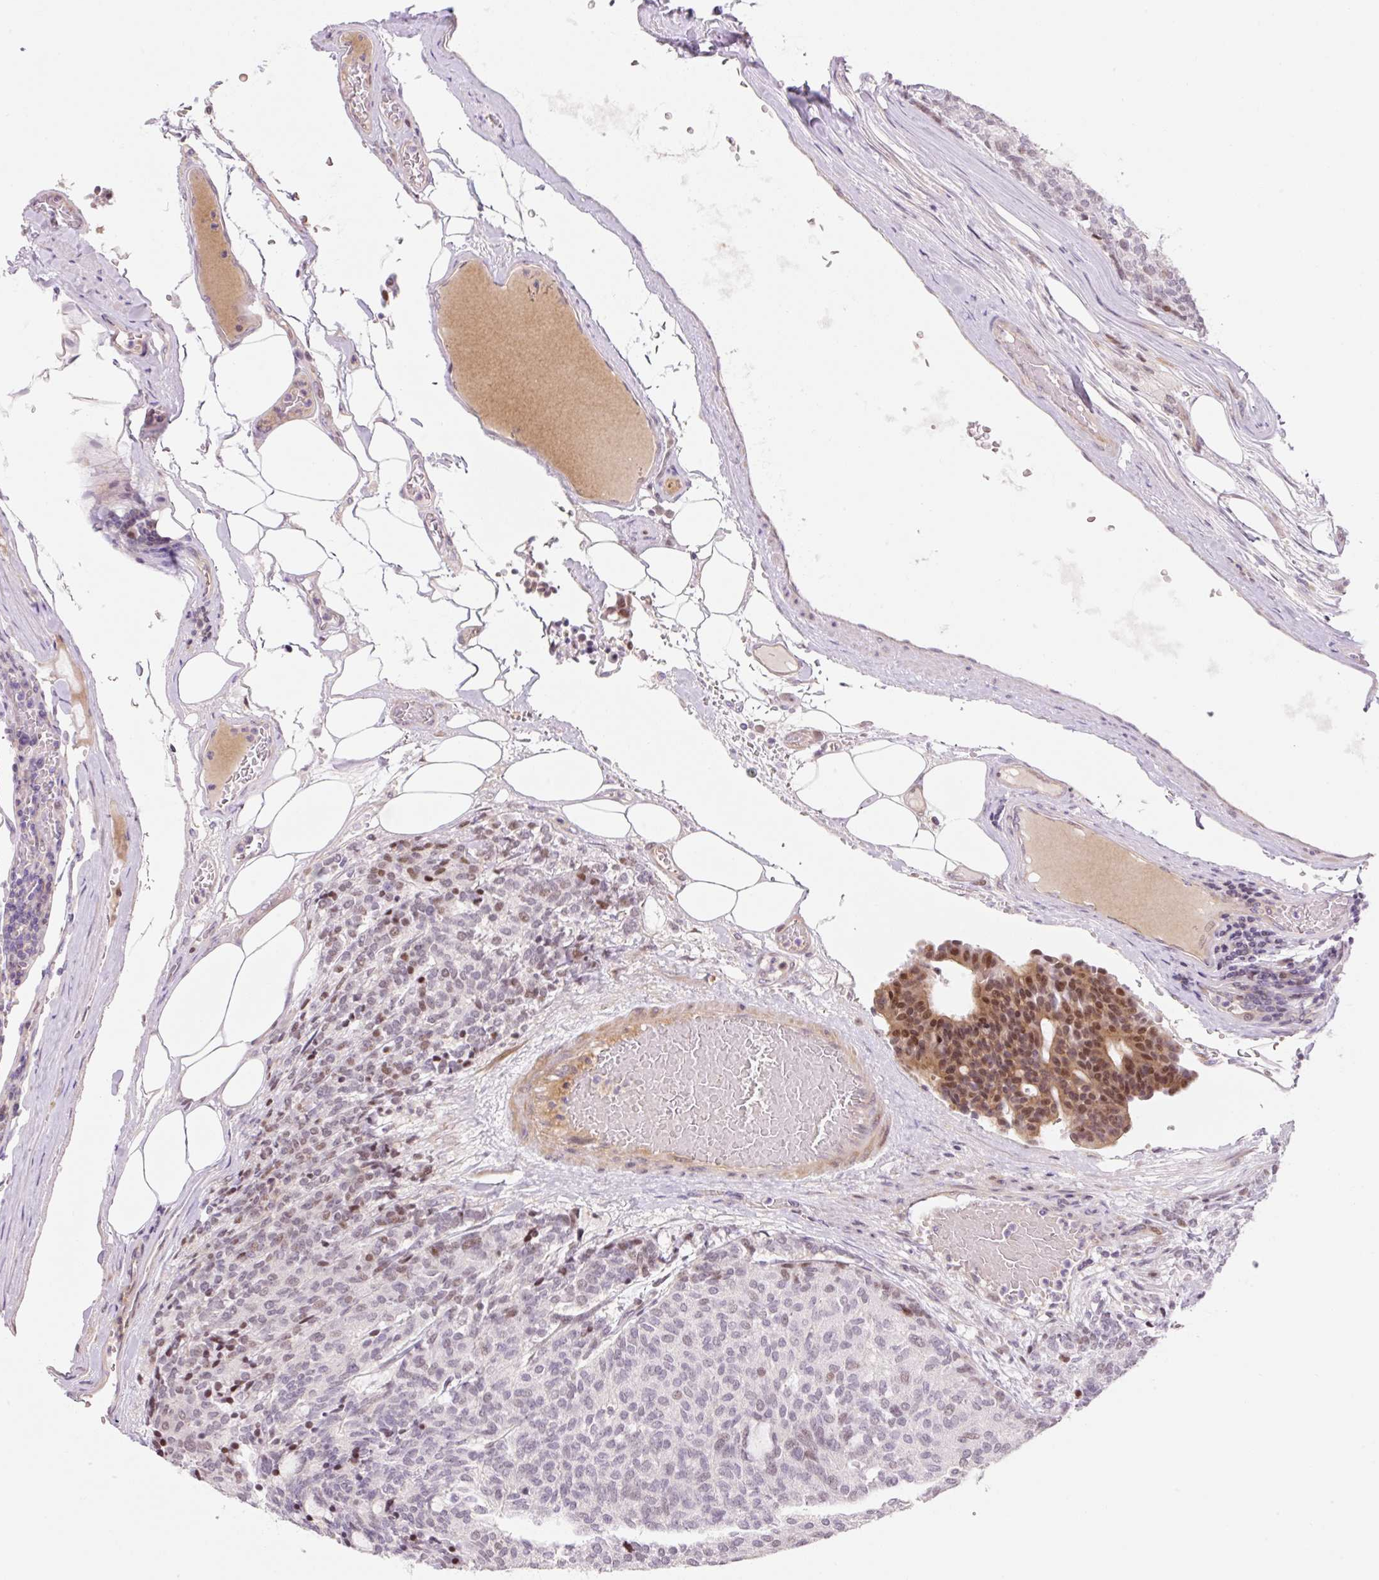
{"staining": {"intensity": "moderate", "quantity": "<25%", "location": "nuclear"}, "tissue": "carcinoid", "cell_type": "Tumor cells", "image_type": "cancer", "snomed": [{"axis": "morphology", "description": "Carcinoid, malignant, NOS"}, {"axis": "topography", "description": "Pancreas"}], "caption": "Immunohistochemical staining of carcinoid exhibits low levels of moderate nuclear staining in approximately <25% of tumor cells.", "gene": "ZNF552", "patient": {"sex": "female", "age": 54}}